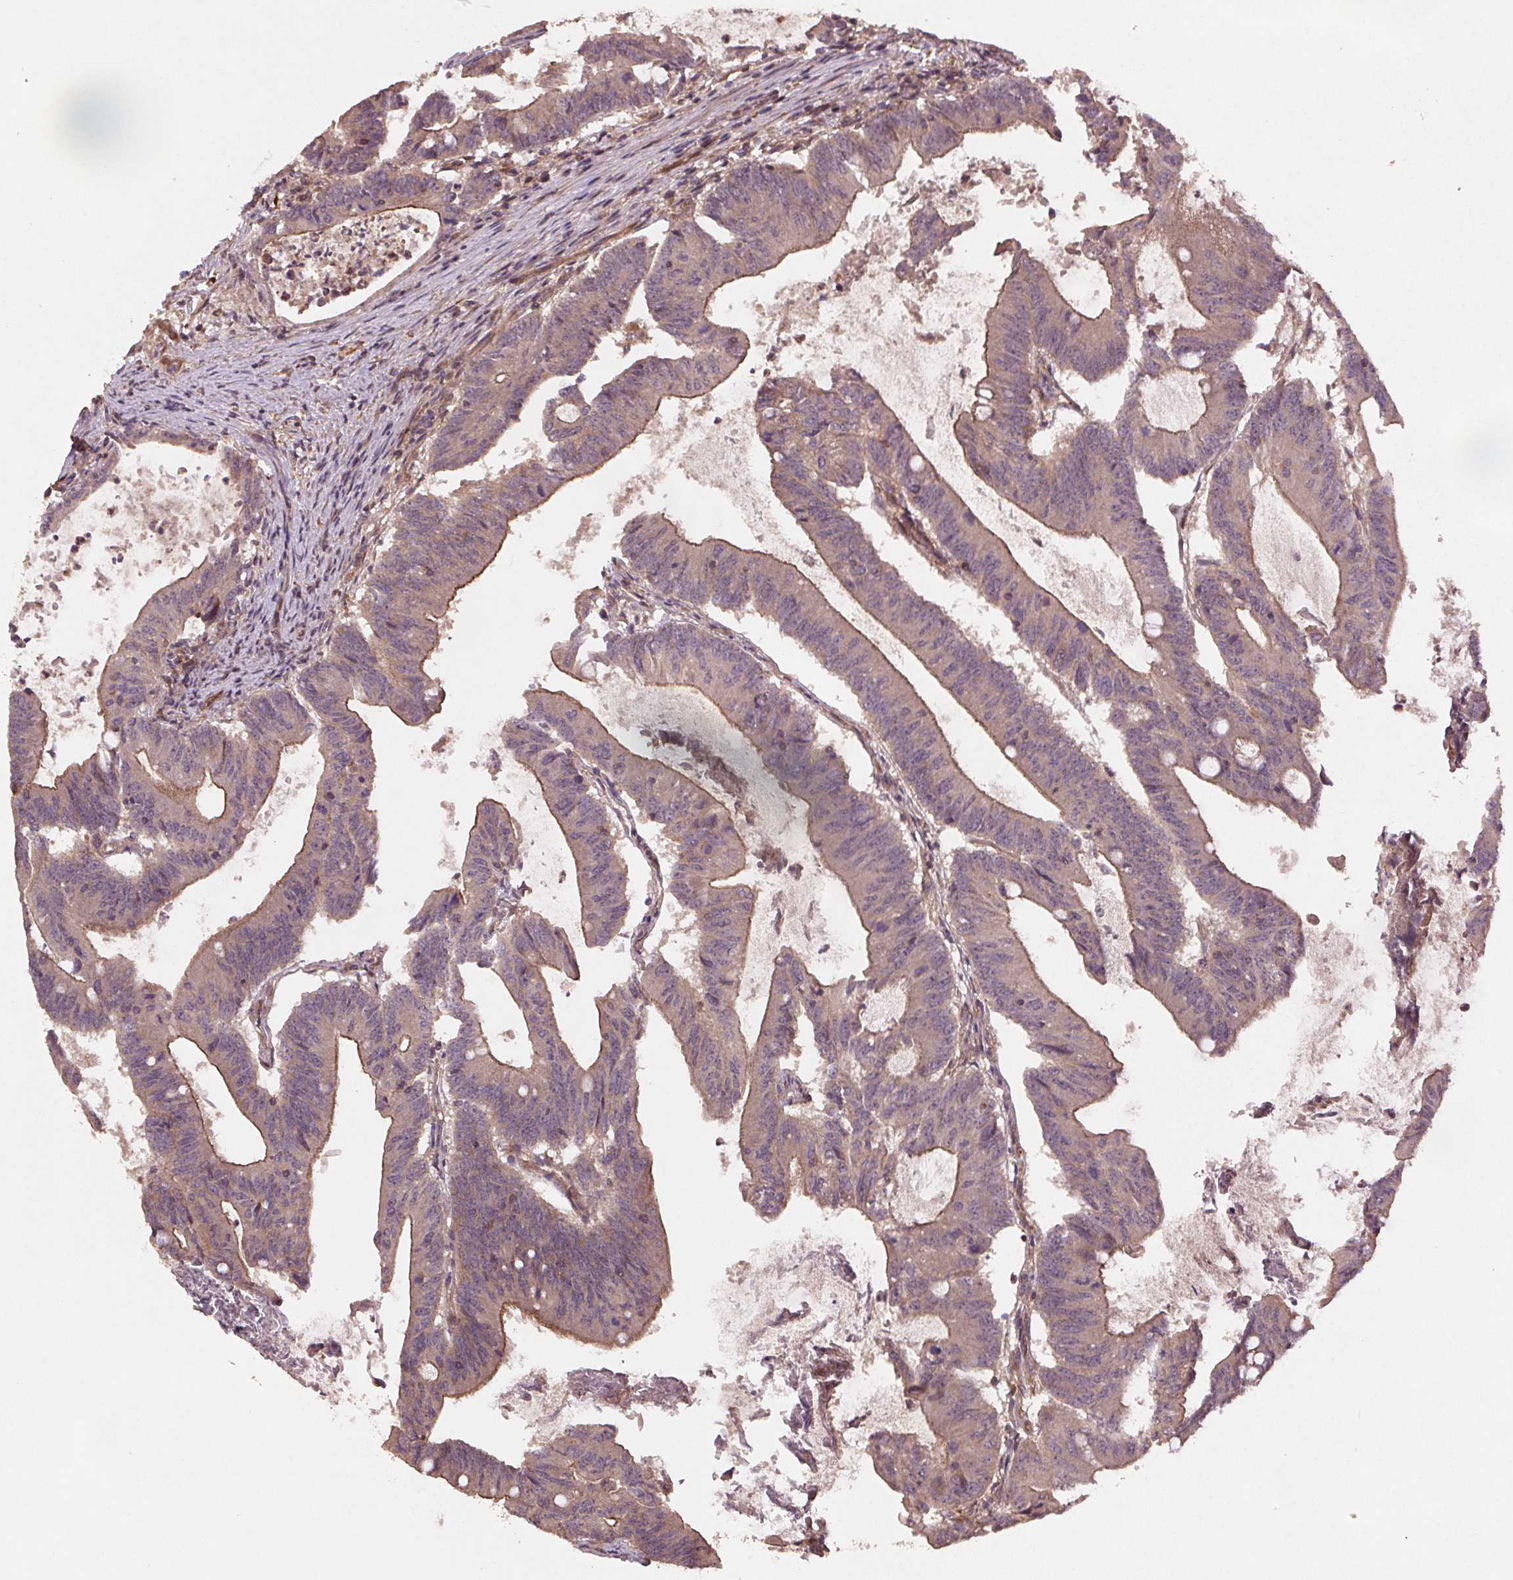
{"staining": {"intensity": "weak", "quantity": "25%-75%", "location": "cytoplasmic/membranous"}, "tissue": "colorectal cancer", "cell_type": "Tumor cells", "image_type": "cancer", "snomed": [{"axis": "morphology", "description": "Adenocarcinoma, NOS"}, {"axis": "topography", "description": "Colon"}], "caption": "Immunohistochemistry (DAB) staining of colorectal adenocarcinoma displays weak cytoplasmic/membranous protein positivity in about 25%-75% of tumor cells. The staining is performed using DAB brown chromogen to label protein expression. The nuclei are counter-stained blue using hematoxylin.", "gene": "SEC14L2", "patient": {"sex": "female", "age": 70}}